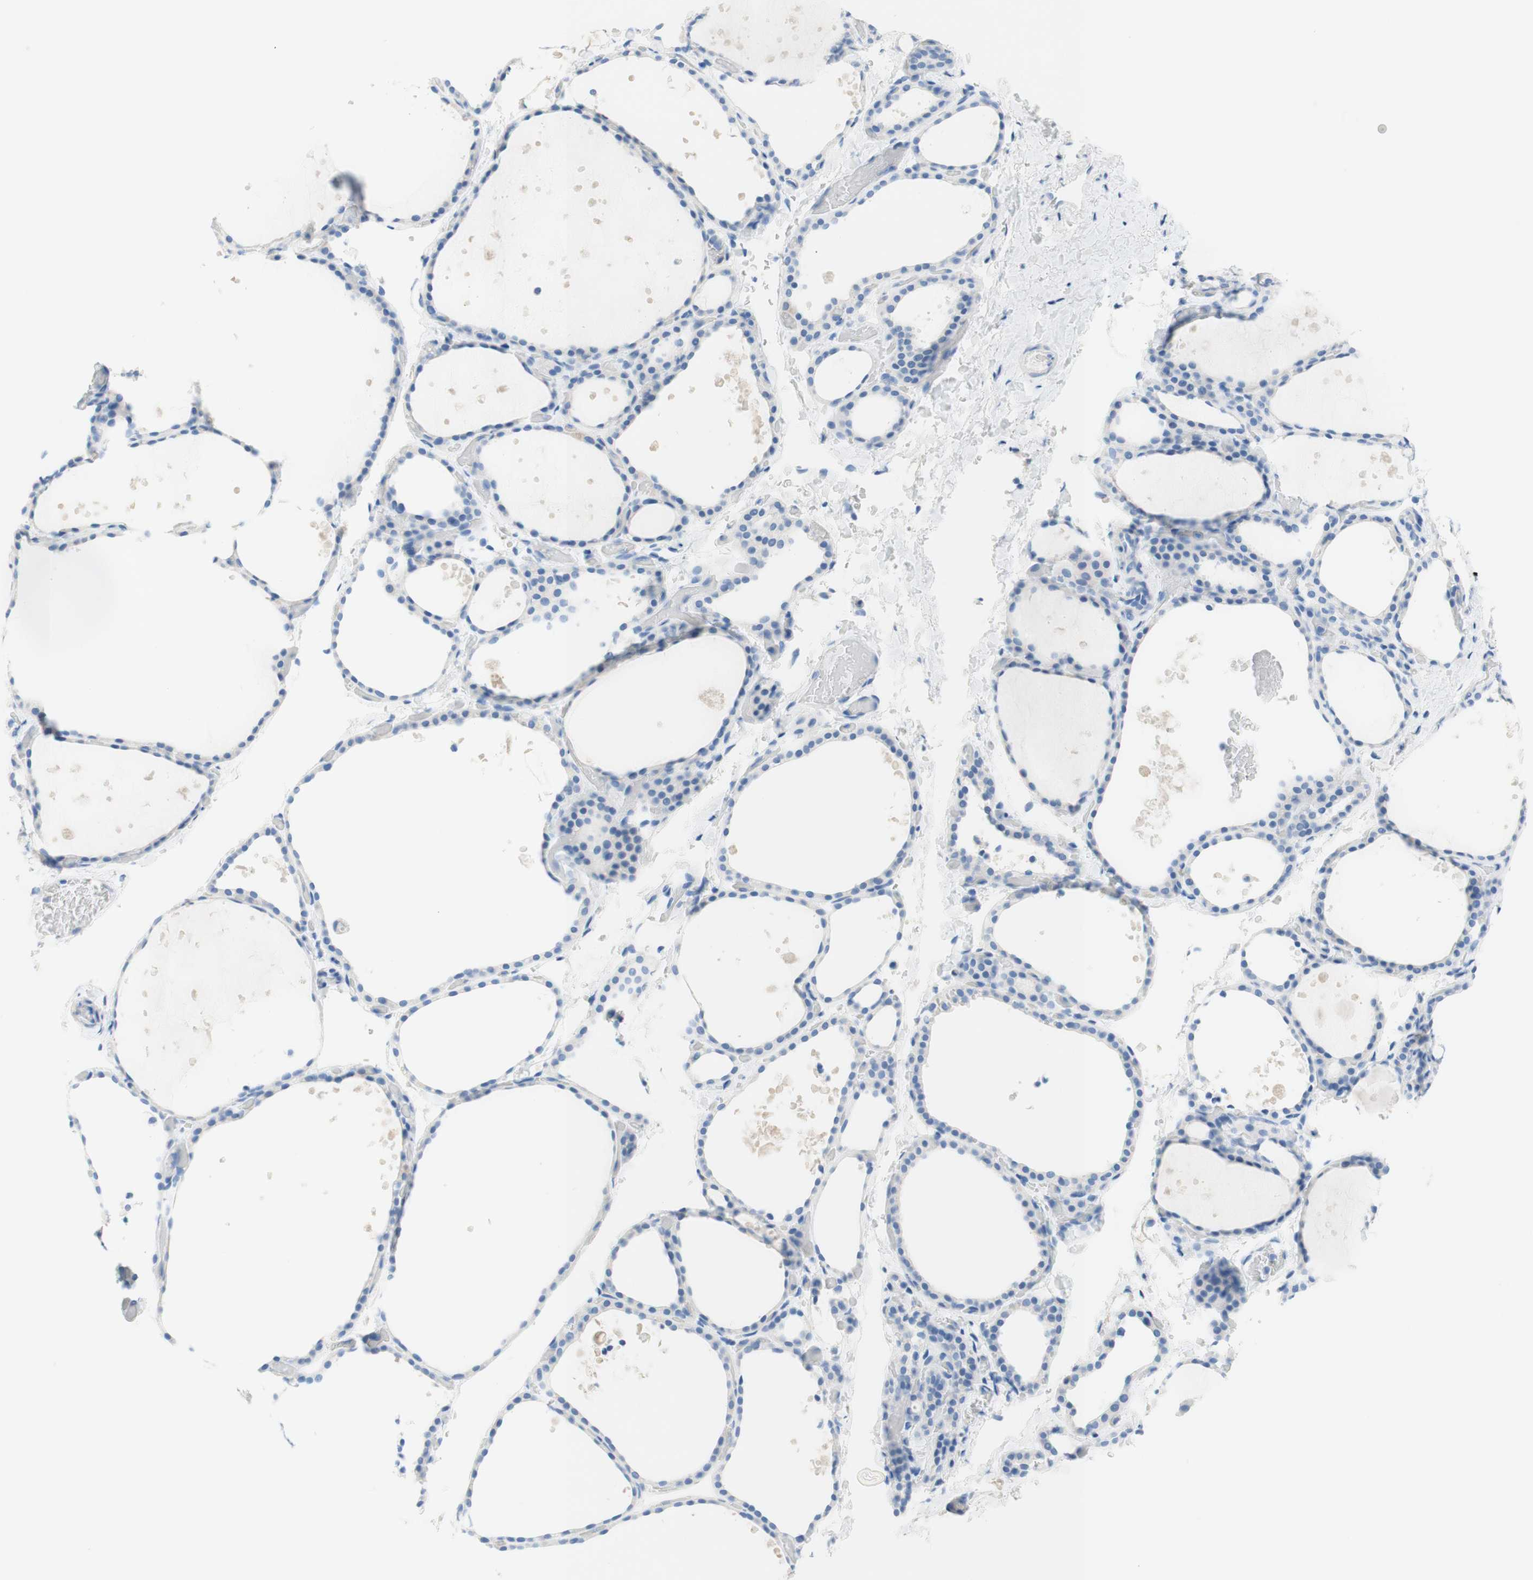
{"staining": {"intensity": "weak", "quantity": "25%-75%", "location": "cytoplasmic/membranous"}, "tissue": "thyroid gland", "cell_type": "Glandular cells", "image_type": "normal", "snomed": [{"axis": "morphology", "description": "Normal tissue, NOS"}, {"axis": "topography", "description": "Thyroid gland"}], "caption": "Weak cytoplasmic/membranous expression is present in about 25%-75% of glandular cells in benign thyroid gland.", "gene": "CEACAM1", "patient": {"sex": "female", "age": 44}}